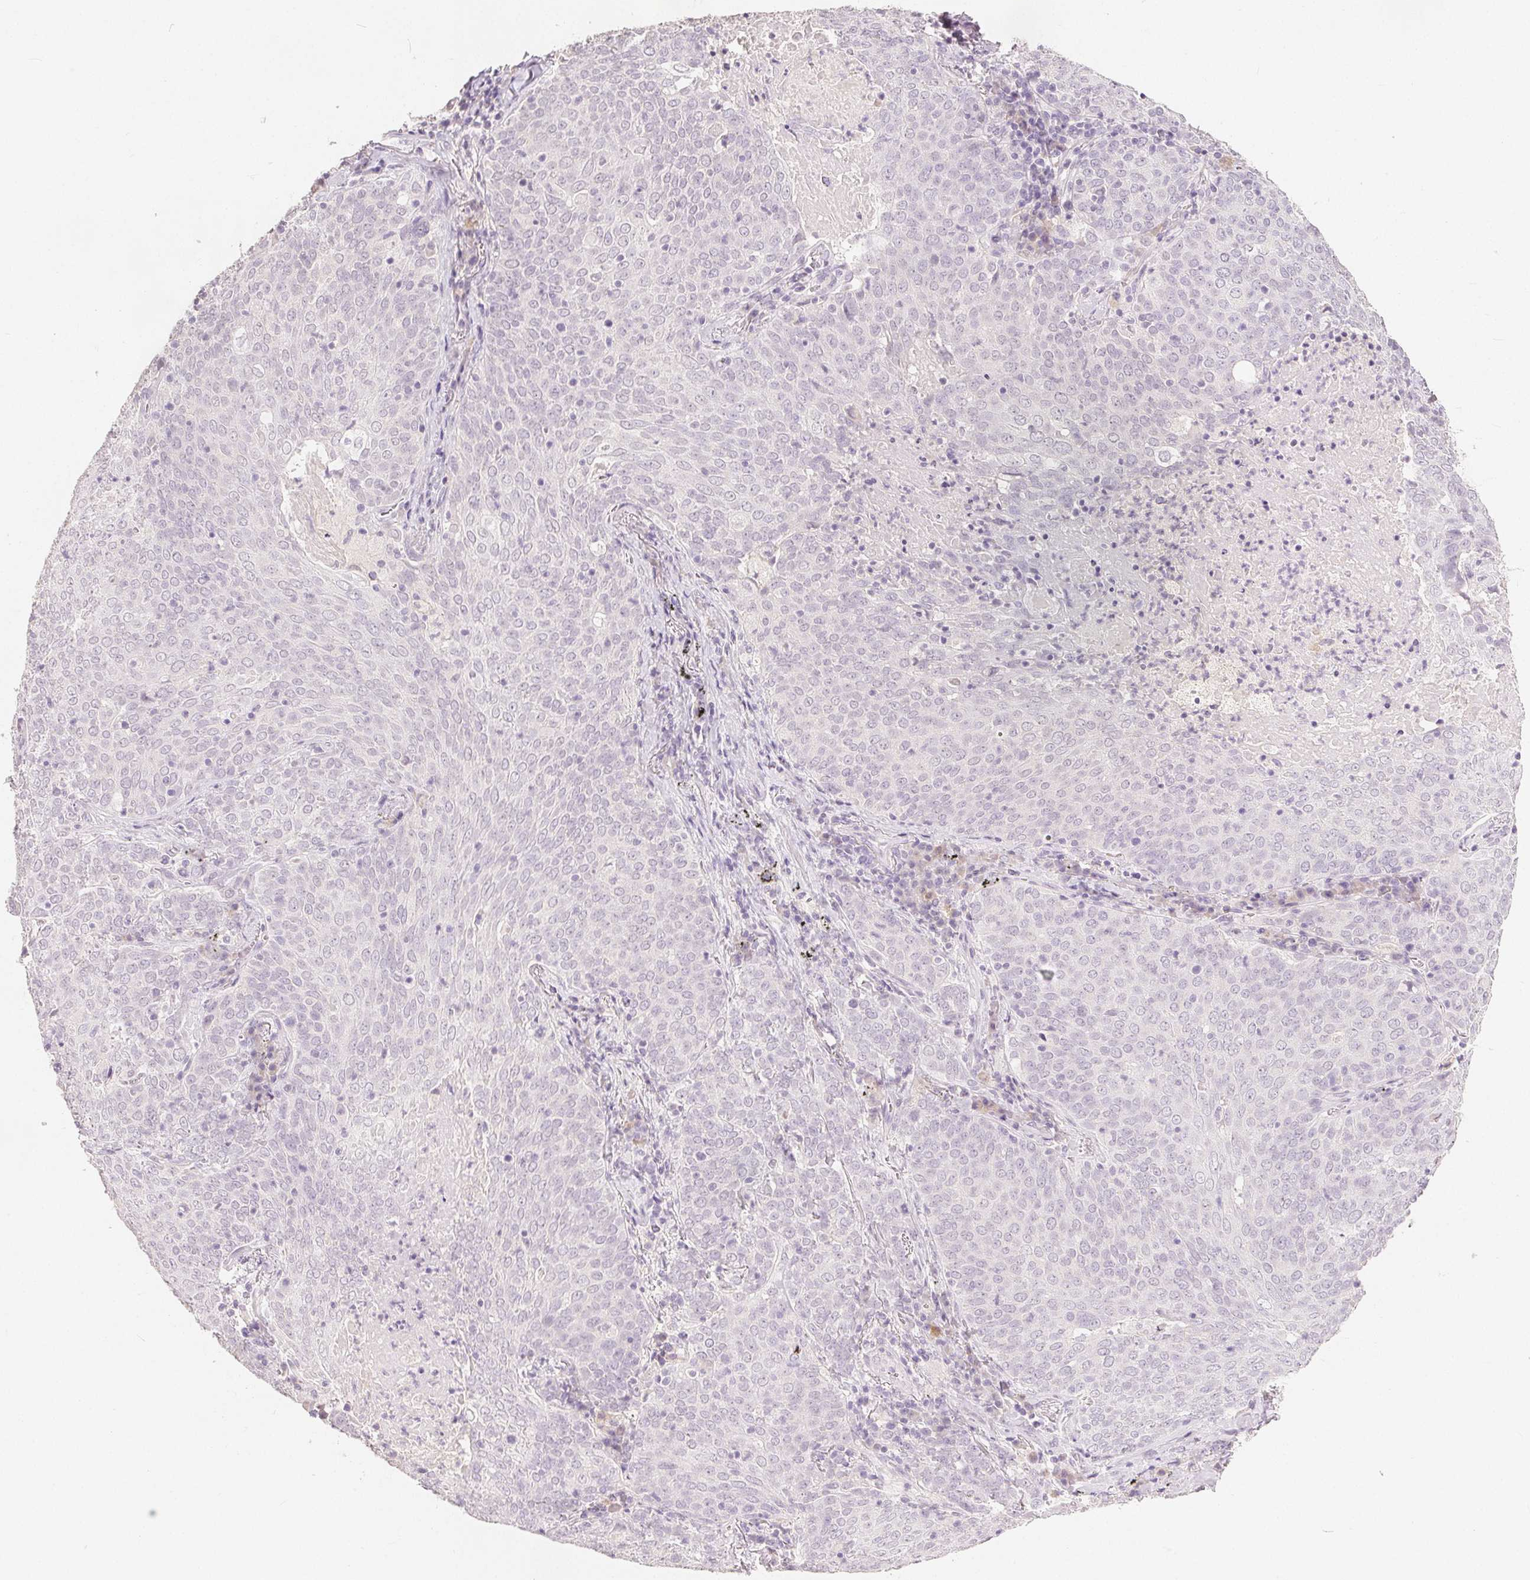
{"staining": {"intensity": "negative", "quantity": "none", "location": "none"}, "tissue": "lung cancer", "cell_type": "Tumor cells", "image_type": "cancer", "snomed": [{"axis": "morphology", "description": "Squamous cell carcinoma, NOS"}, {"axis": "topography", "description": "Lung"}], "caption": "IHC image of lung cancer stained for a protein (brown), which shows no expression in tumor cells. (Brightfield microscopy of DAB (3,3'-diaminobenzidine) IHC at high magnification).", "gene": "CA12", "patient": {"sex": "male", "age": 82}}